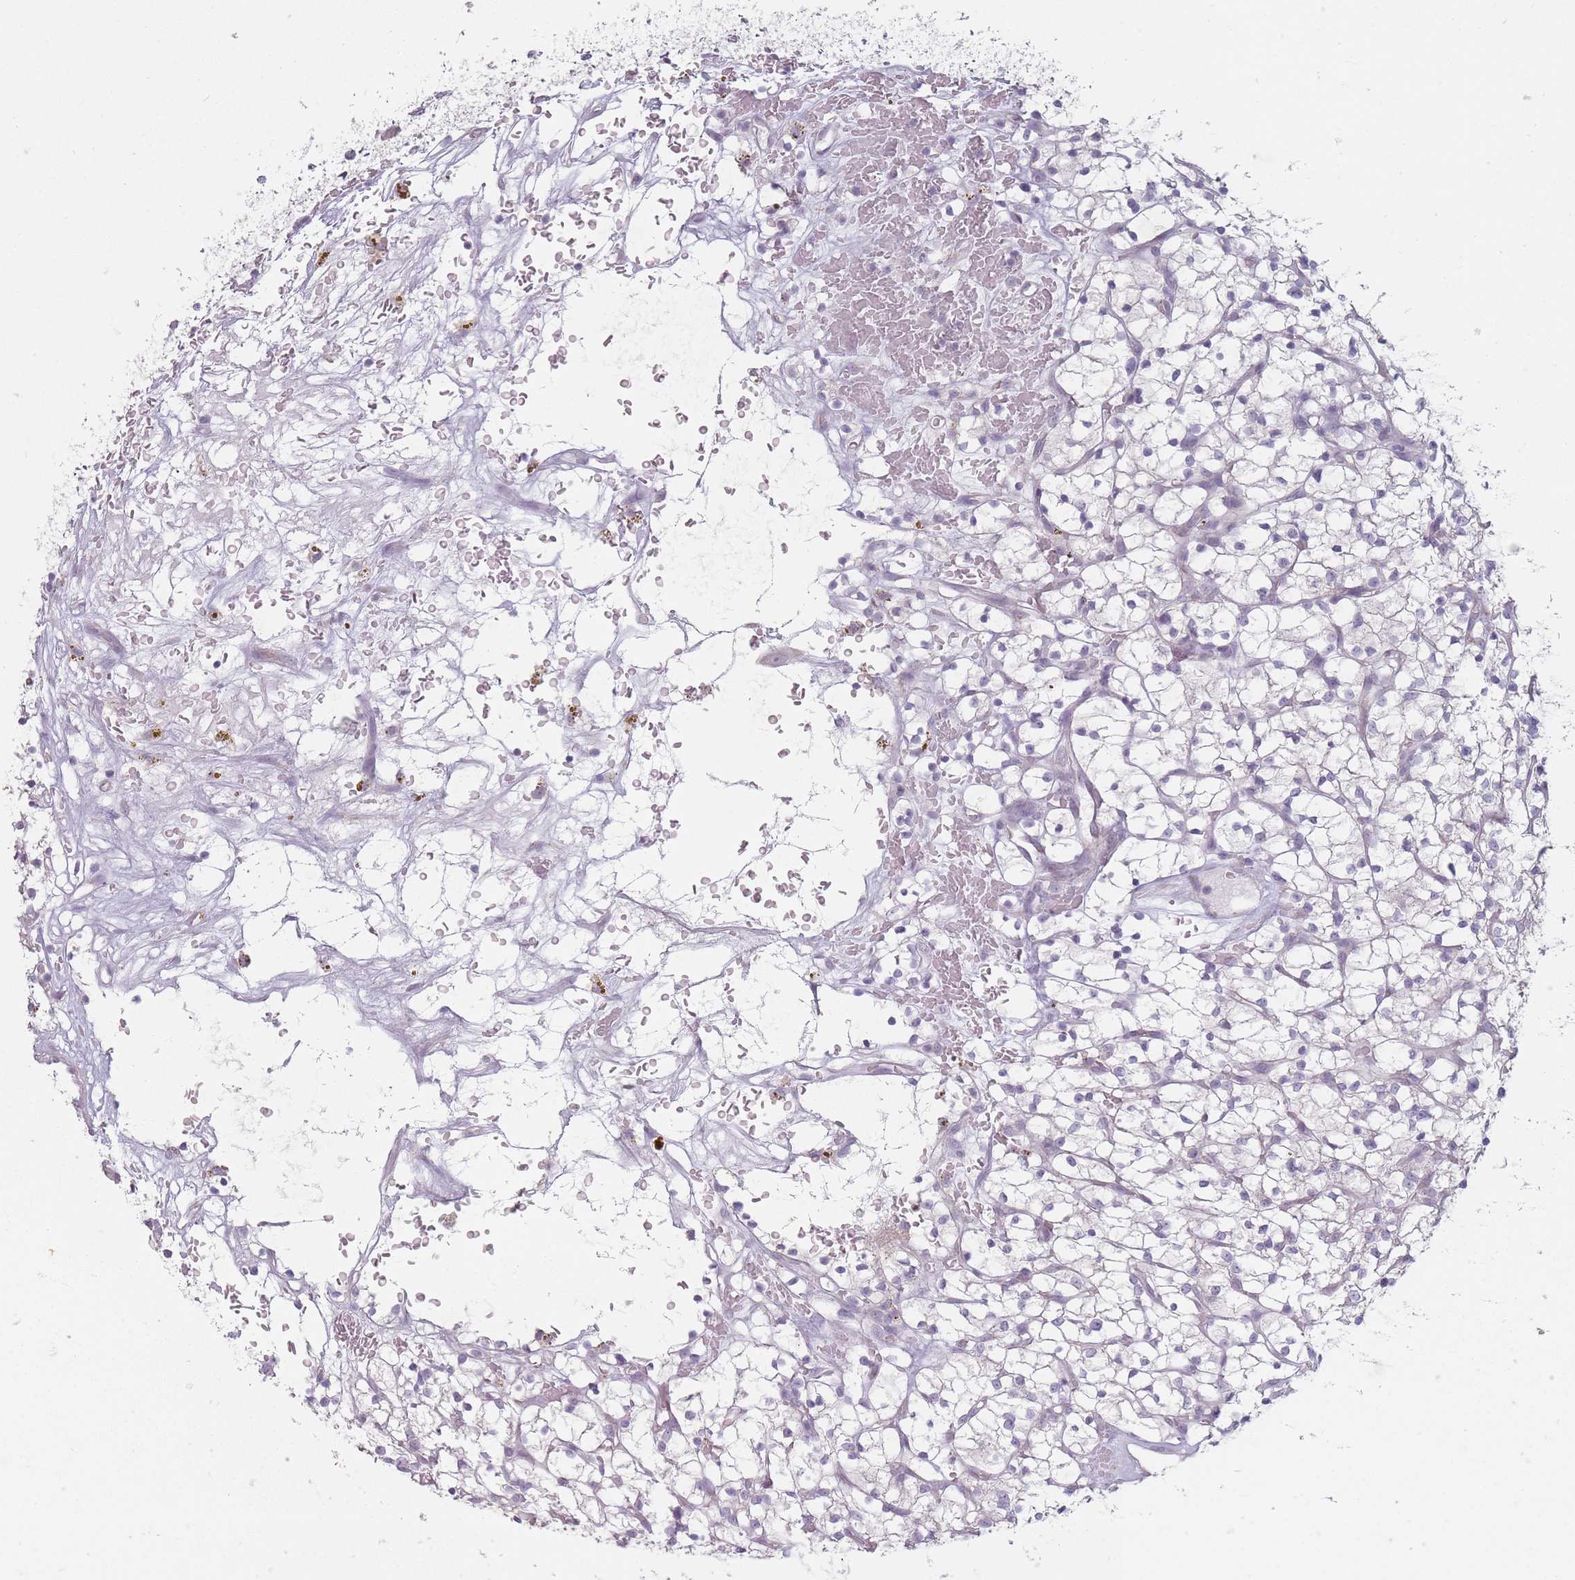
{"staining": {"intensity": "negative", "quantity": "none", "location": "none"}, "tissue": "renal cancer", "cell_type": "Tumor cells", "image_type": "cancer", "snomed": [{"axis": "morphology", "description": "Adenocarcinoma, NOS"}, {"axis": "topography", "description": "Kidney"}], "caption": "The immunohistochemistry (IHC) histopathology image has no significant expression in tumor cells of adenocarcinoma (renal) tissue.", "gene": "AKAIN1", "patient": {"sex": "female", "age": 64}}